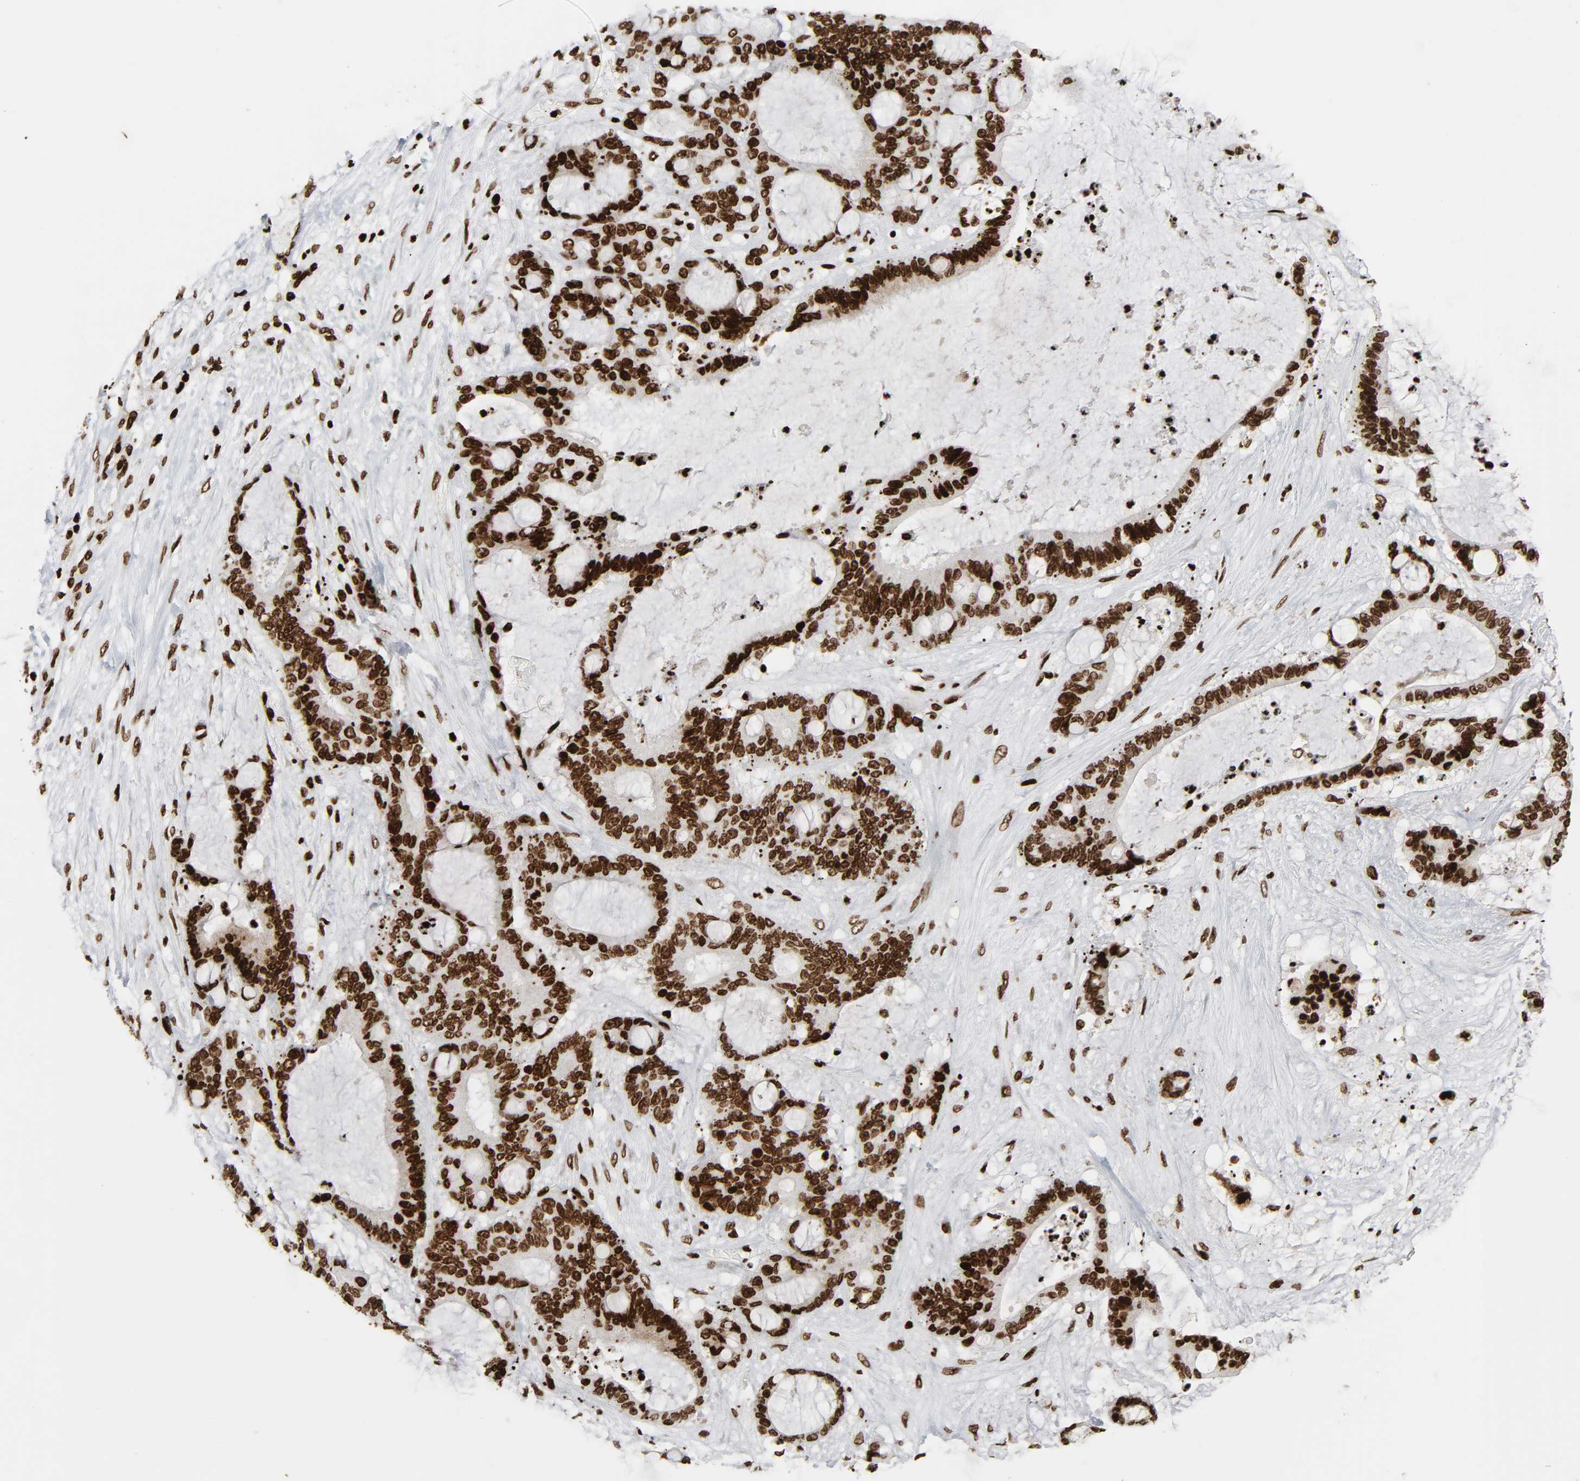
{"staining": {"intensity": "strong", "quantity": ">75%", "location": "nuclear"}, "tissue": "liver cancer", "cell_type": "Tumor cells", "image_type": "cancer", "snomed": [{"axis": "morphology", "description": "Cholangiocarcinoma"}, {"axis": "topography", "description": "Liver"}], "caption": "Protein expression analysis of cholangiocarcinoma (liver) shows strong nuclear expression in about >75% of tumor cells.", "gene": "RXRA", "patient": {"sex": "female", "age": 73}}